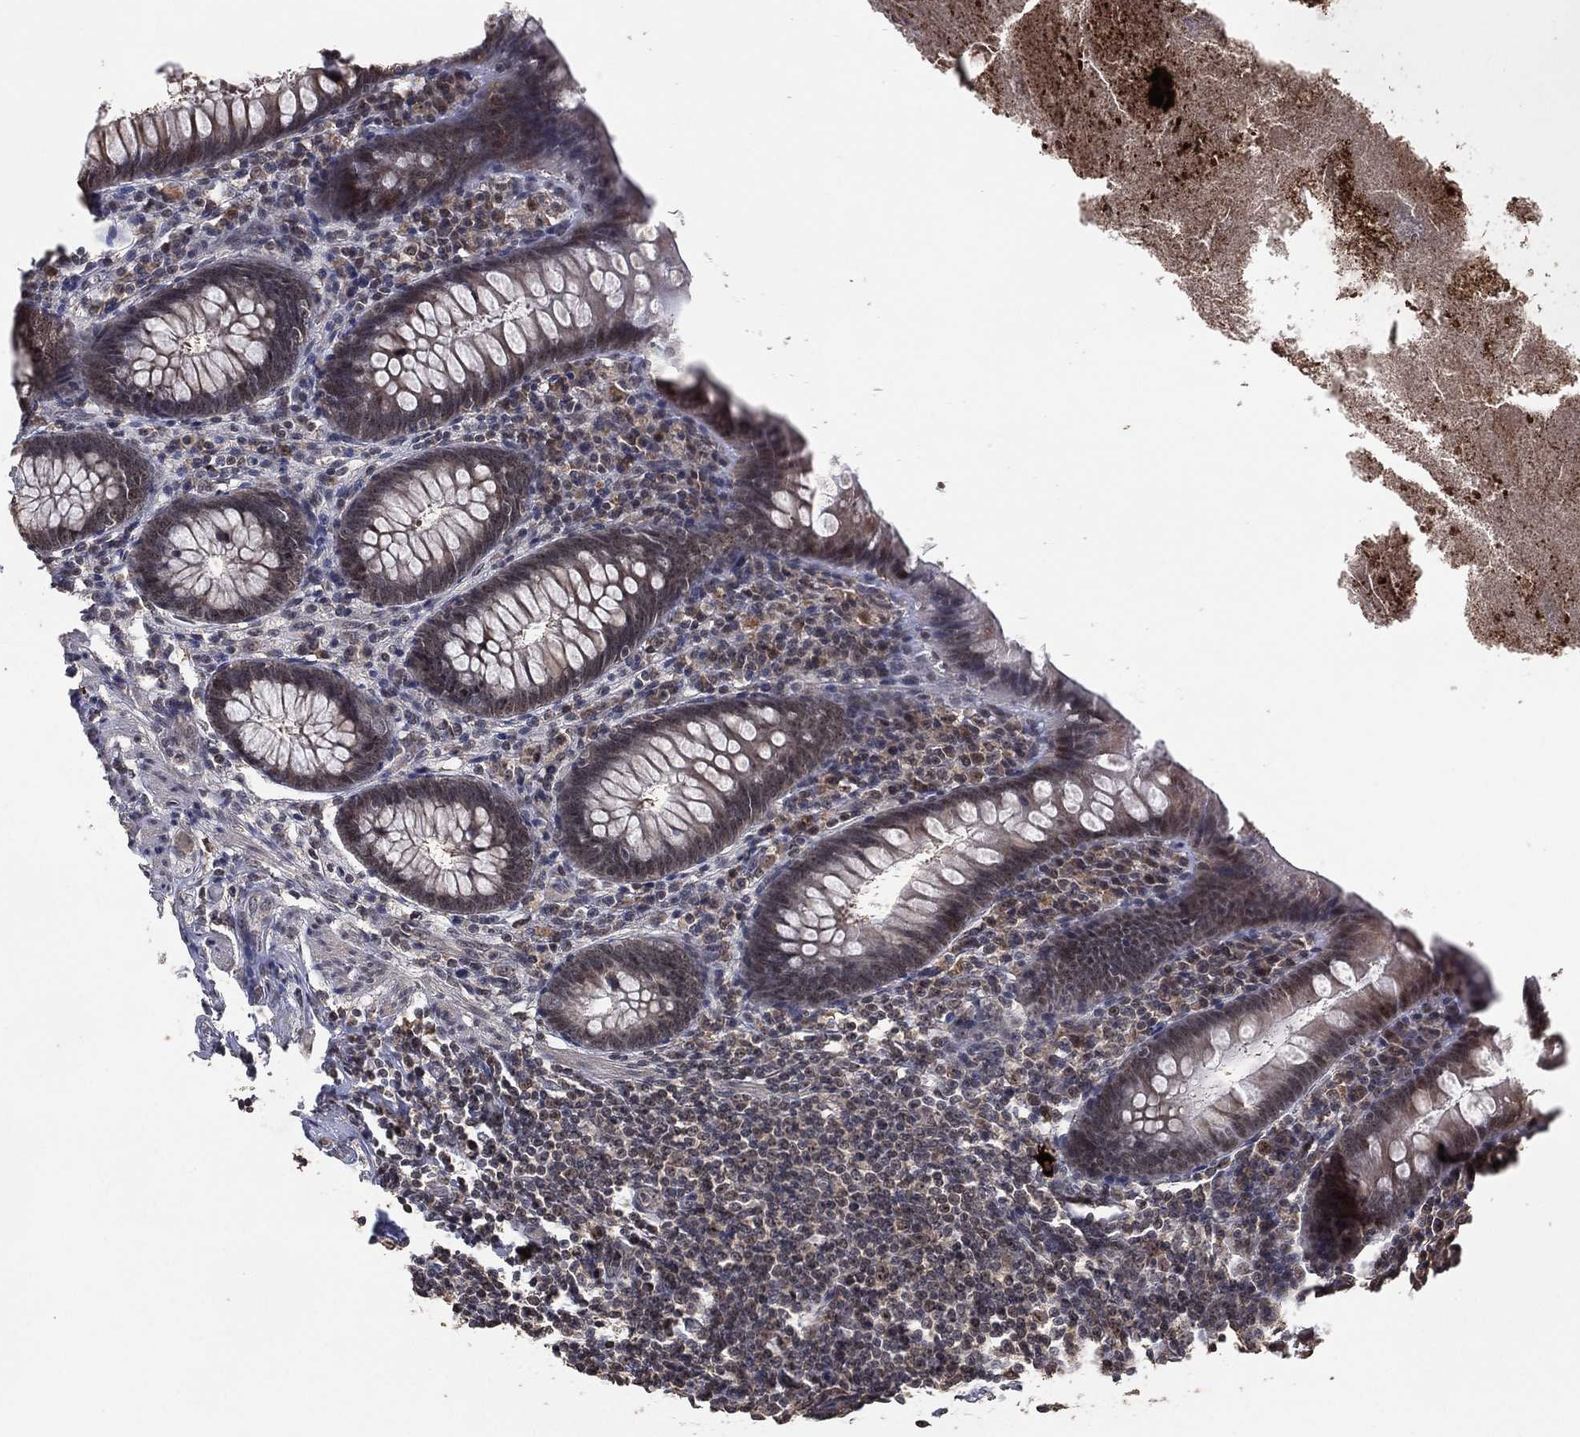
{"staining": {"intensity": "moderate", "quantity": "<25%", "location": "cytoplasmic/membranous"}, "tissue": "appendix", "cell_type": "Glandular cells", "image_type": "normal", "snomed": [{"axis": "morphology", "description": "Normal tissue, NOS"}, {"axis": "topography", "description": "Appendix"}], "caption": "The histopathology image exhibits immunohistochemical staining of normal appendix. There is moderate cytoplasmic/membranous positivity is appreciated in about <25% of glandular cells.", "gene": "NELFCD", "patient": {"sex": "male", "age": 47}}